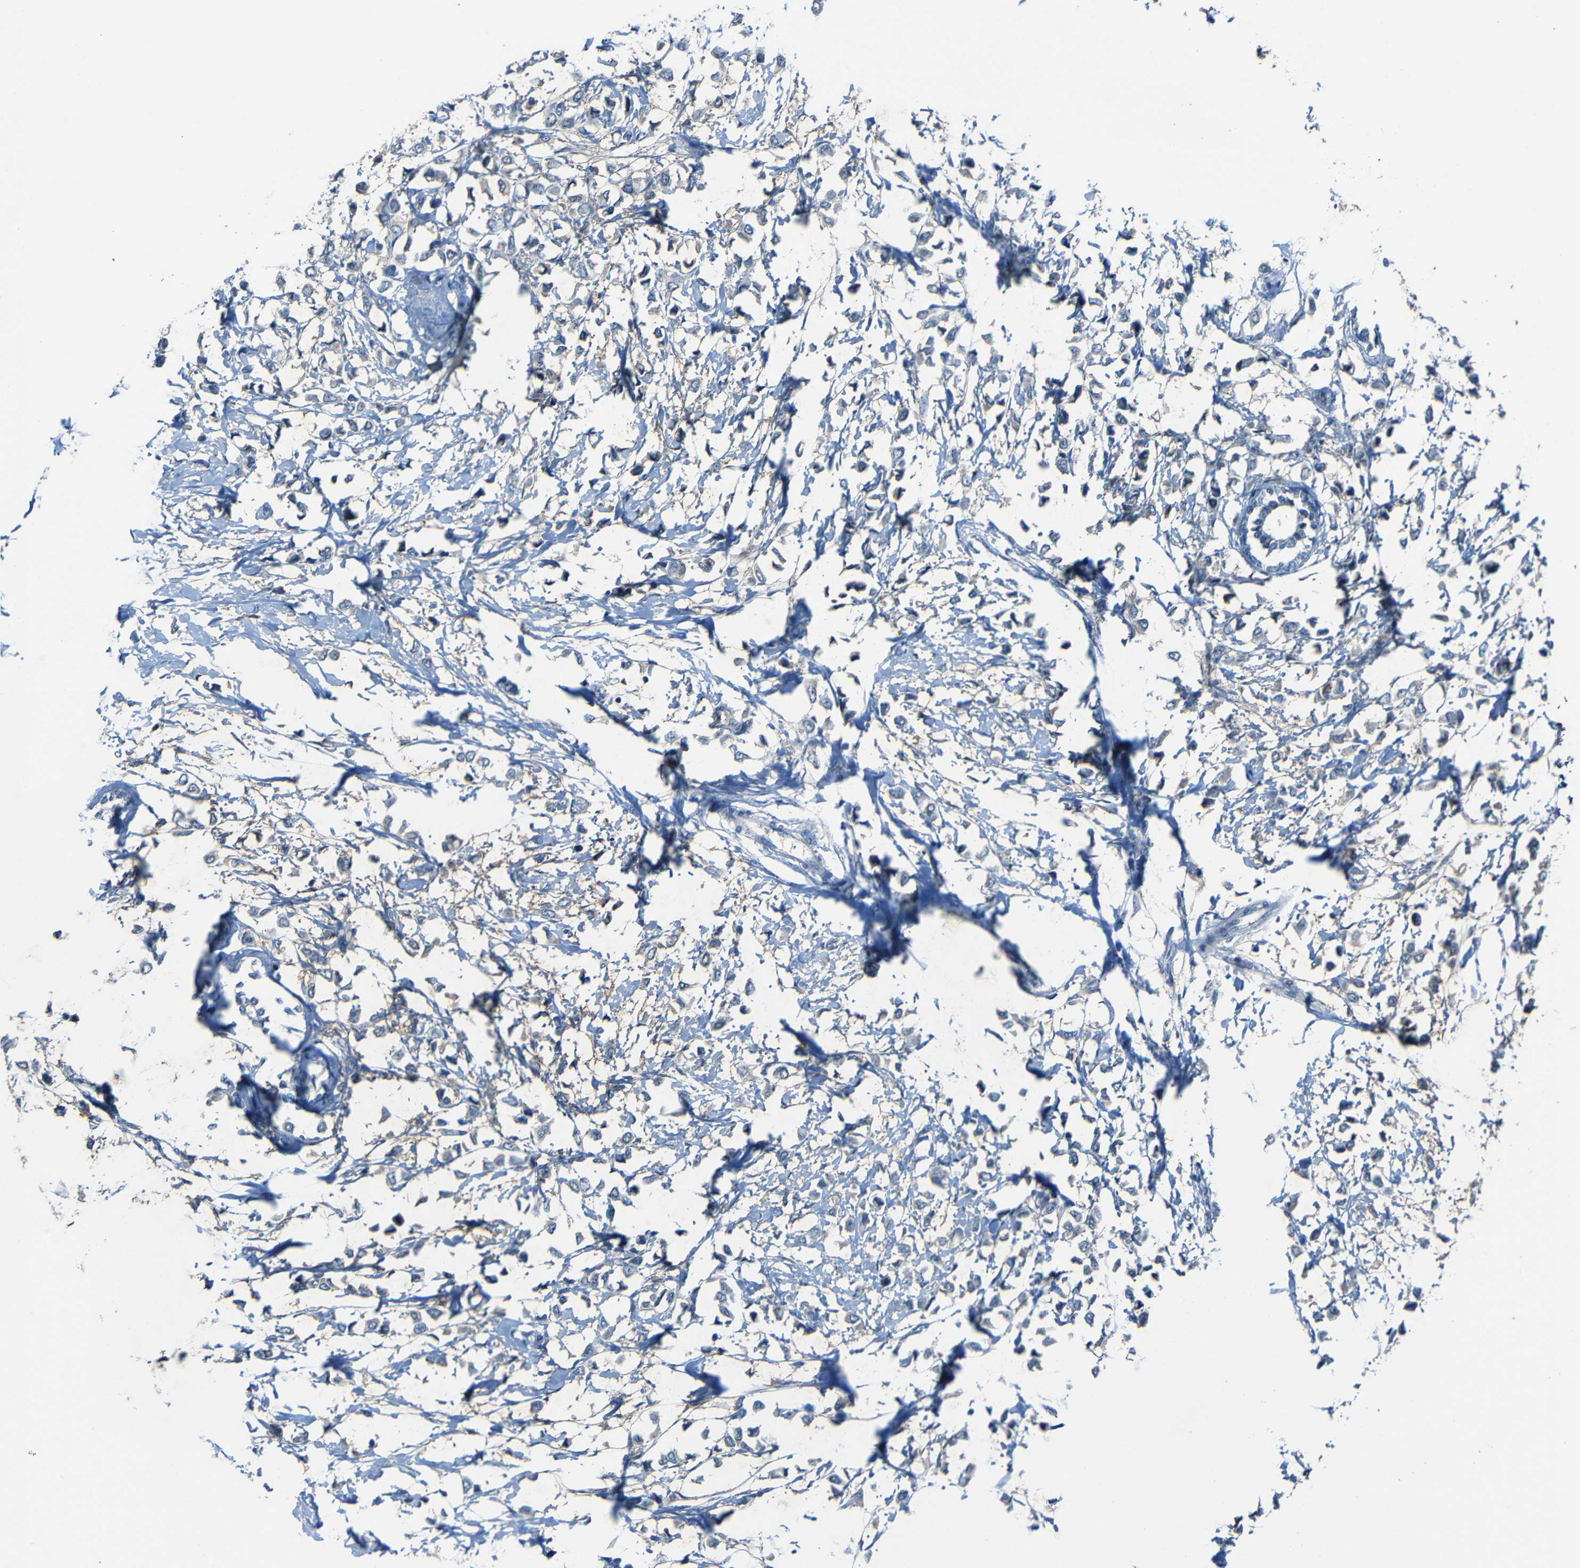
{"staining": {"intensity": "negative", "quantity": "none", "location": "none"}, "tissue": "breast cancer", "cell_type": "Tumor cells", "image_type": "cancer", "snomed": [{"axis": "morphology", "description": "Lobular carcinoma"}, {"axis": "topography", "description": "Breast"}], "caption": "Breast cancer was stained to show a protein in brown. There is no significant expression in tumor cells.", "gene": "SLA", "patient": {"sex": "female", "age": 51}}